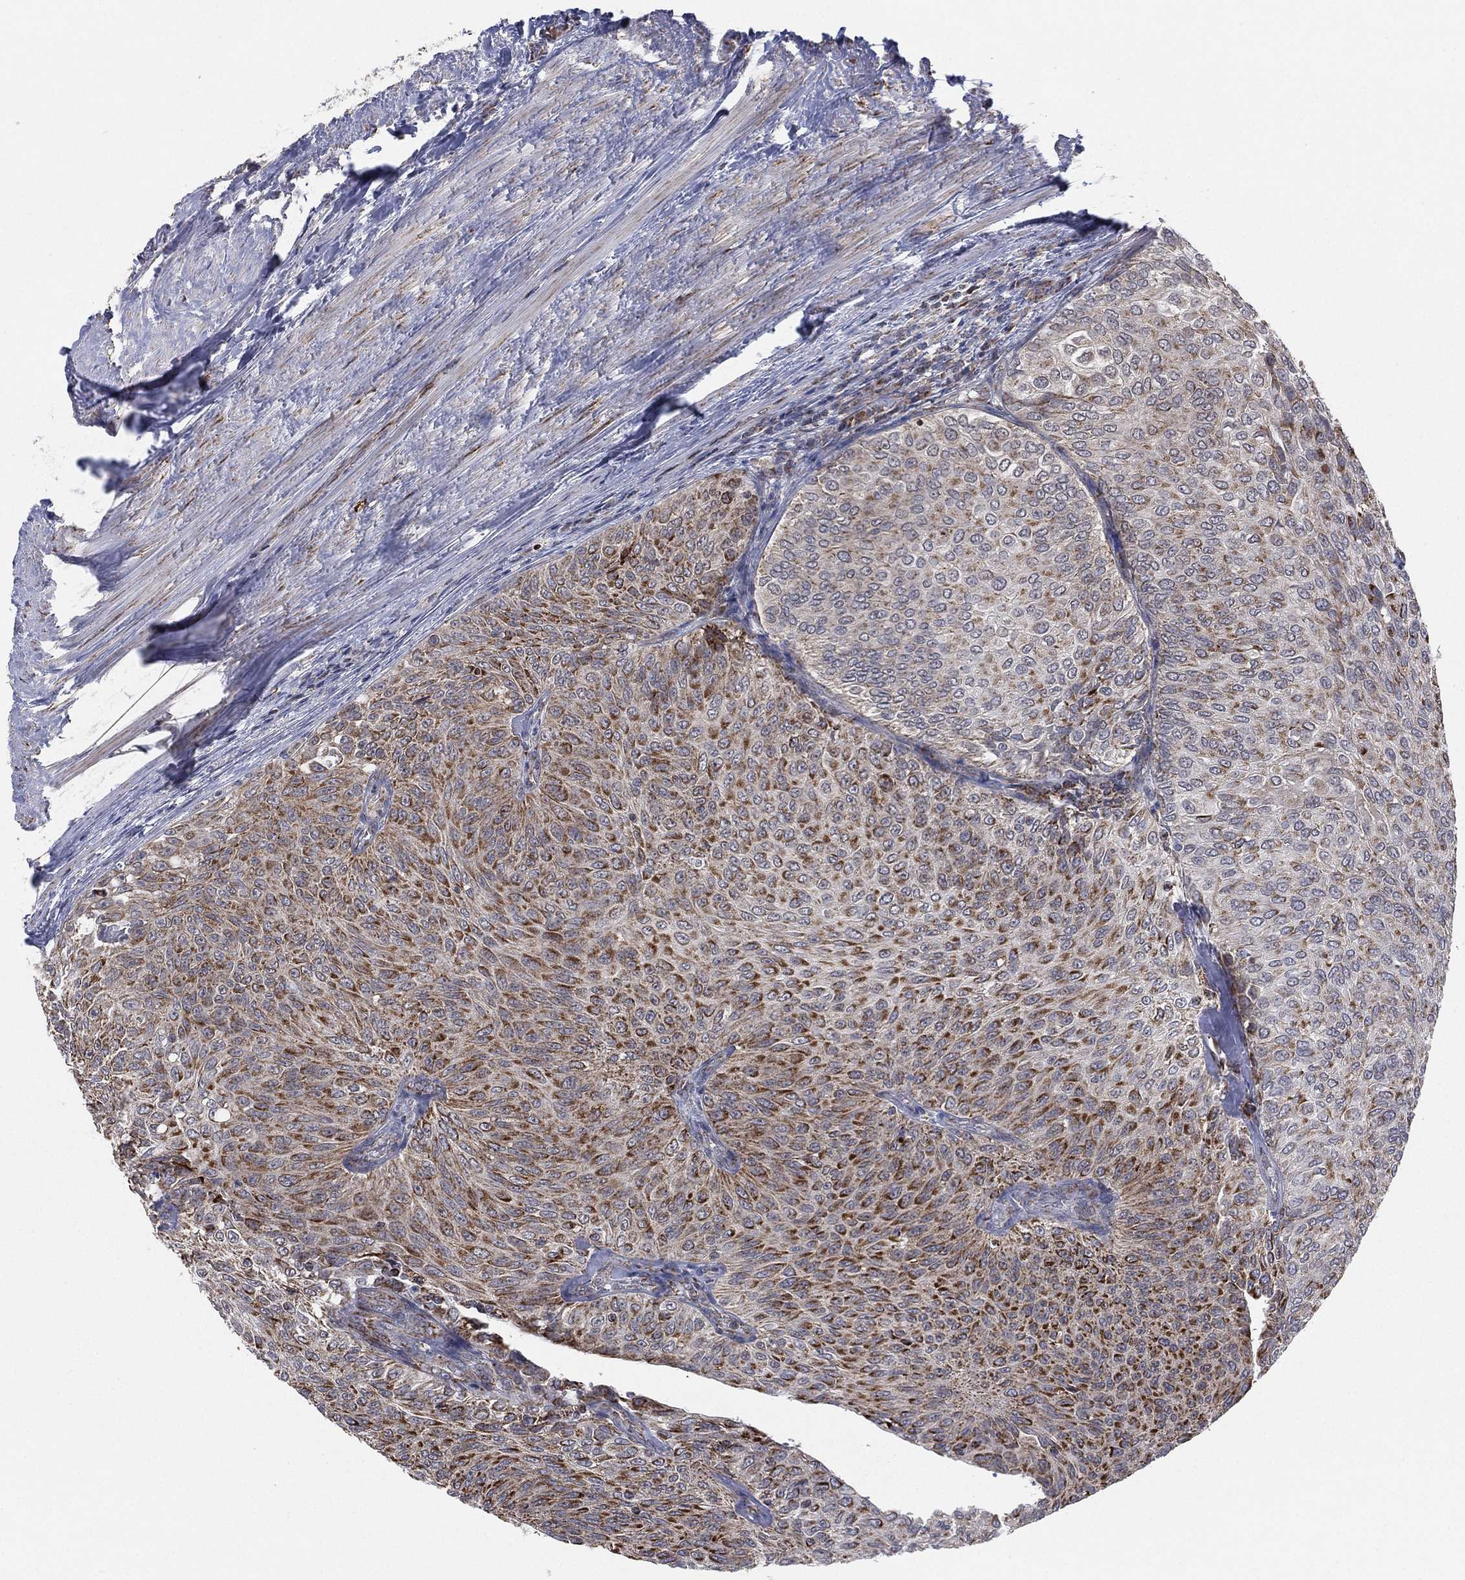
{"staining": {"intensity": "moderate", "quantity": "25%-75%", "location": "cytoplasmic/membranous"}, "tissue": "urothelial cancer", "cell_type": "Tumor cells", "image_type": "cancer", "snomed": [{"axis": "morphology", "description": "Urothelial carcinoma, Low grade"}, {"axis": "topography", "description": "Ureter, NOS"}, {"axis": "topography", "description": "Urinary bladder"}], "caption": "Urothelial carcinoma (low-grade) stained for a protein (brown) demonstrates moderate cytoplasmic/membranous positive expression in approximately 25%-75% of tumor cells.", "gene": "PSMG4", "patient": {"sex": "male", "age": 78}}